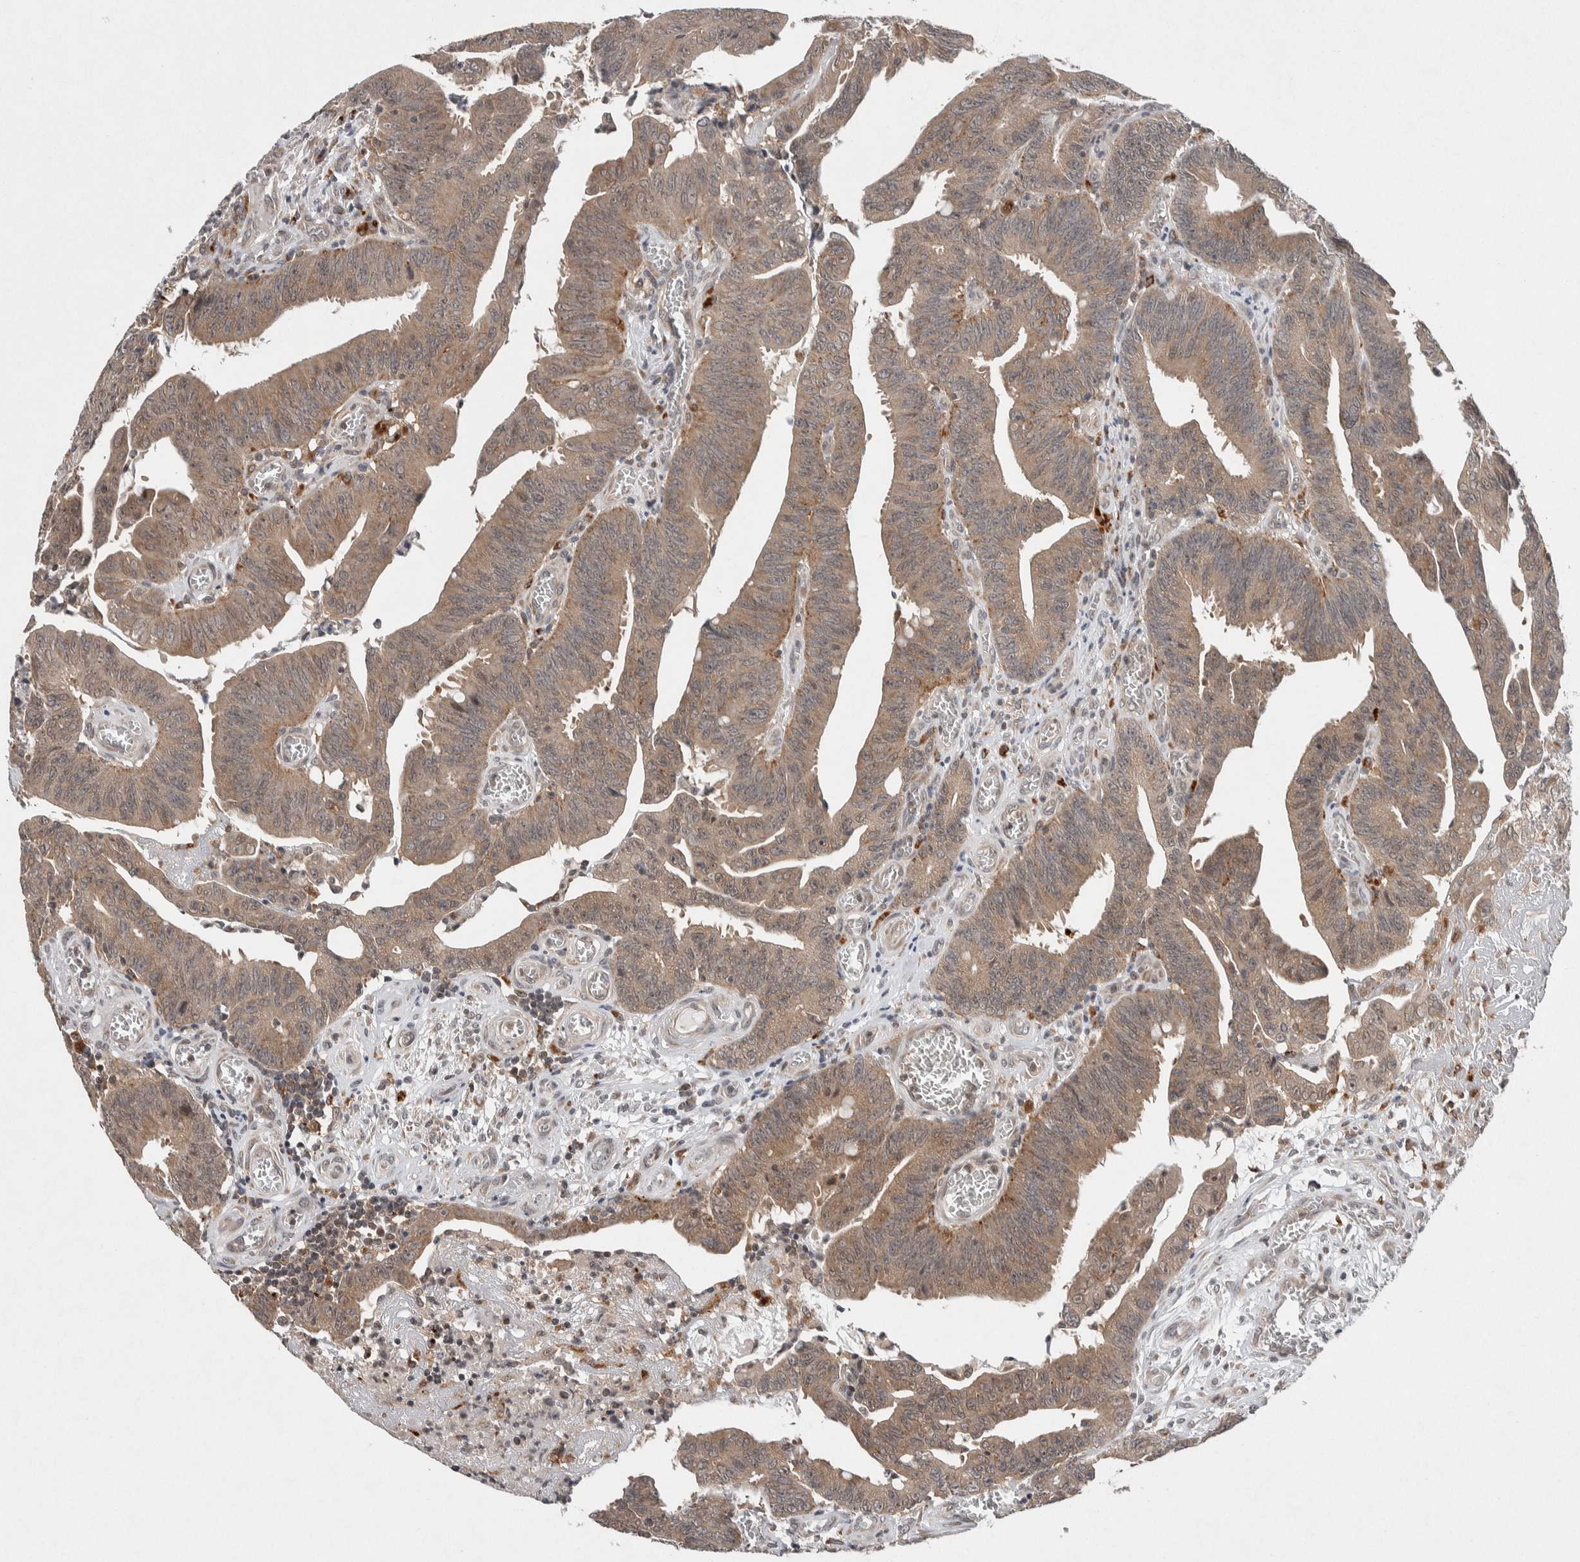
{"staining": {"intensity": "weak", "quantity": ">75%", "location": "cytoplasmic/membranous"}, "tissue": "colorectal cancer", "cell_type": "Tumor cells", "image_type": "cancer", "snomed": [{"axis": "morphology", "description": "Adenocarcinoma, NOS"}, {"axis": "topography", "description": "Colon"}], "caption": "Brown immunohistochemical staining in human colorectal adenocarcinoma shows weak cytoplasmic/membranous expression in about >75% of tumor cells.", "gene": "KCNK1", "patient": {"sex": "male", "age": 45}}